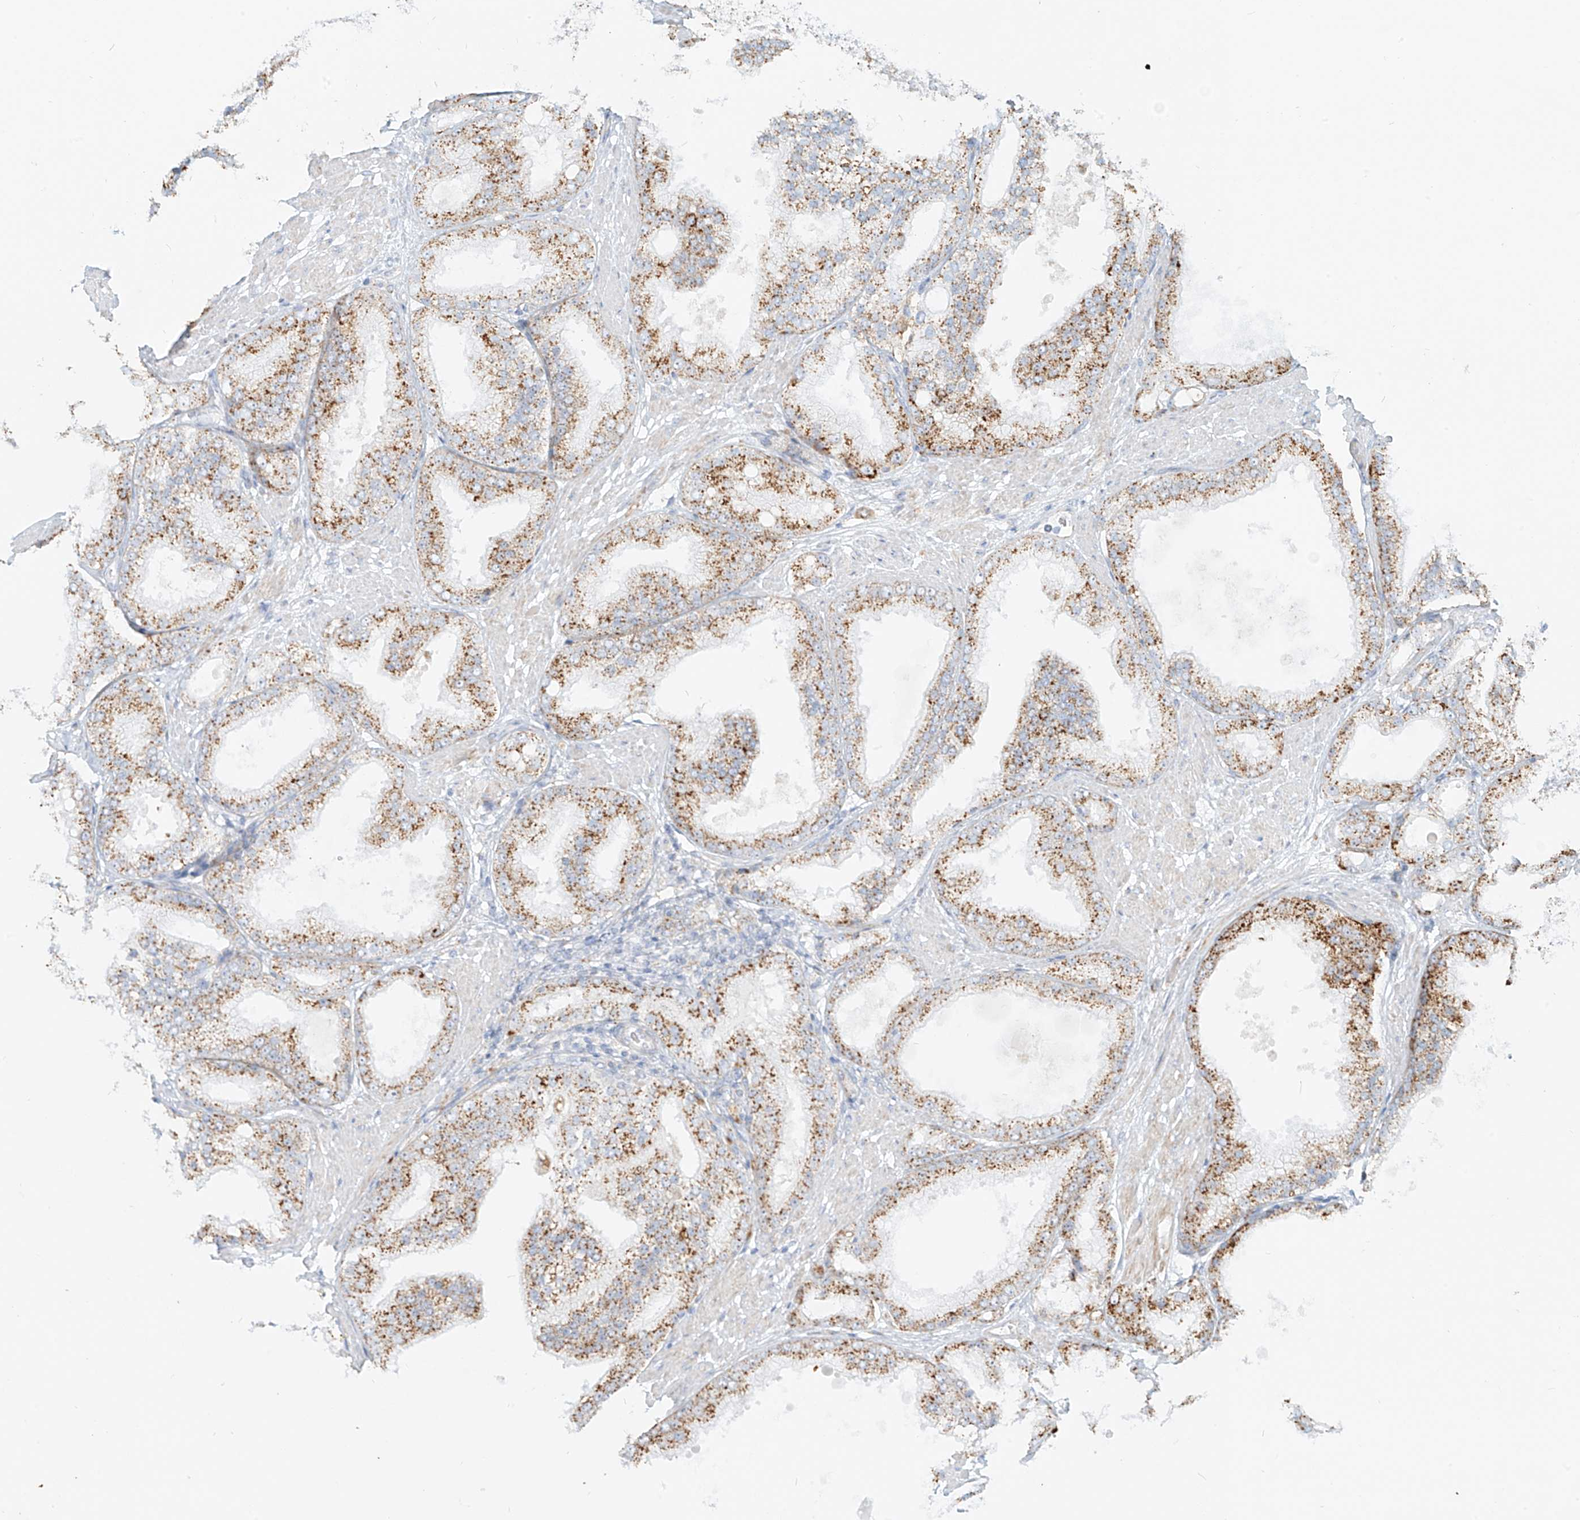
{"staining": {"intensity": "moderate", "quantity": ">75%", "location": "cytoplasmic/membranous"}, "tissue": "prostate cancer", "cell_type": "Tumor cells", "image_type": "cancer", "snomed": [{"axis": "morphology", "description": "Adenocarcinoma, Low grade"}, {"axis": "topography", "description": "Prostate"}], "caption": "Protein staining of prostate cancer (adenocarcinoma (low-grade)) tissue reveals moderate cytoplasmic/membranous staining in about >75% of tumor cells. The protein of interest is shown in brown color, while the nuclei are stained blue.", "gene": "SLC35F6", "patient": {"sex": "male", "age": 67}}